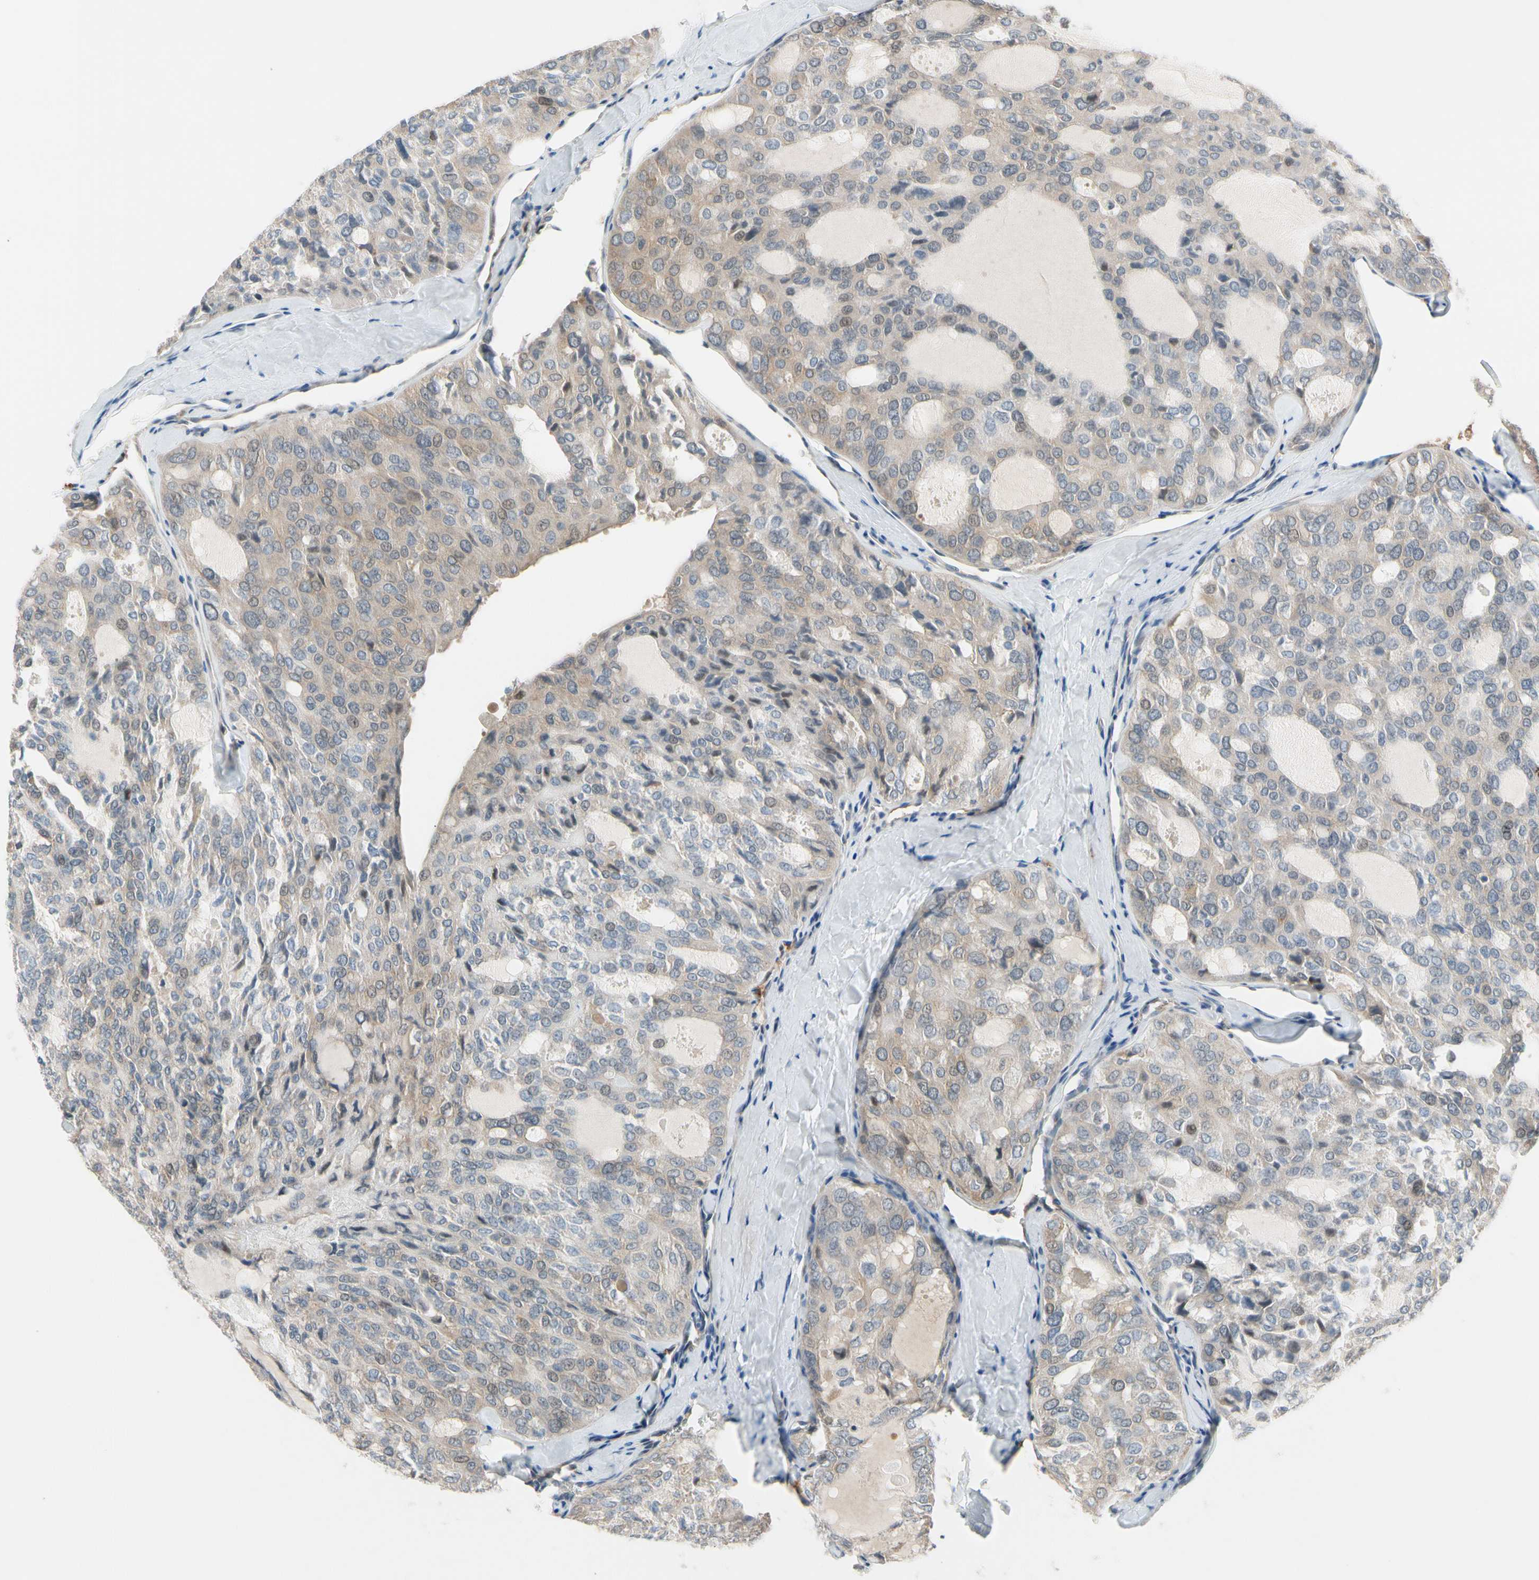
{"staining": {"intensity": "moderate", "quantity": ">75%", "location": "cytoplasmic/membranous"}, "tissue": "thyroid cancer", "cell_type": "Tumor cells", "image_type": "cancer", "snomed": [{"axis": "morphology", "description": "Follicular adenoma carcinoma, NOS"}, {"axis": "topography", "description": "Thyroid gland"}], "caption": "High-magnification brightfield microscopy of follicular adenoma carcinoma (thyroid) stained with DAB (3,3'-diaminobenzidine) (brown) and counterstained with hematoxylin (blue). tumor cells exhibit moderate cytoplasmic/membranous expression is appreciated in approximately>75% of cells. (Brightfield microscopy of DAB IHC at high magnification).", "gene": "CFAP36", "patient": {"sex": "male", "age": 75}}